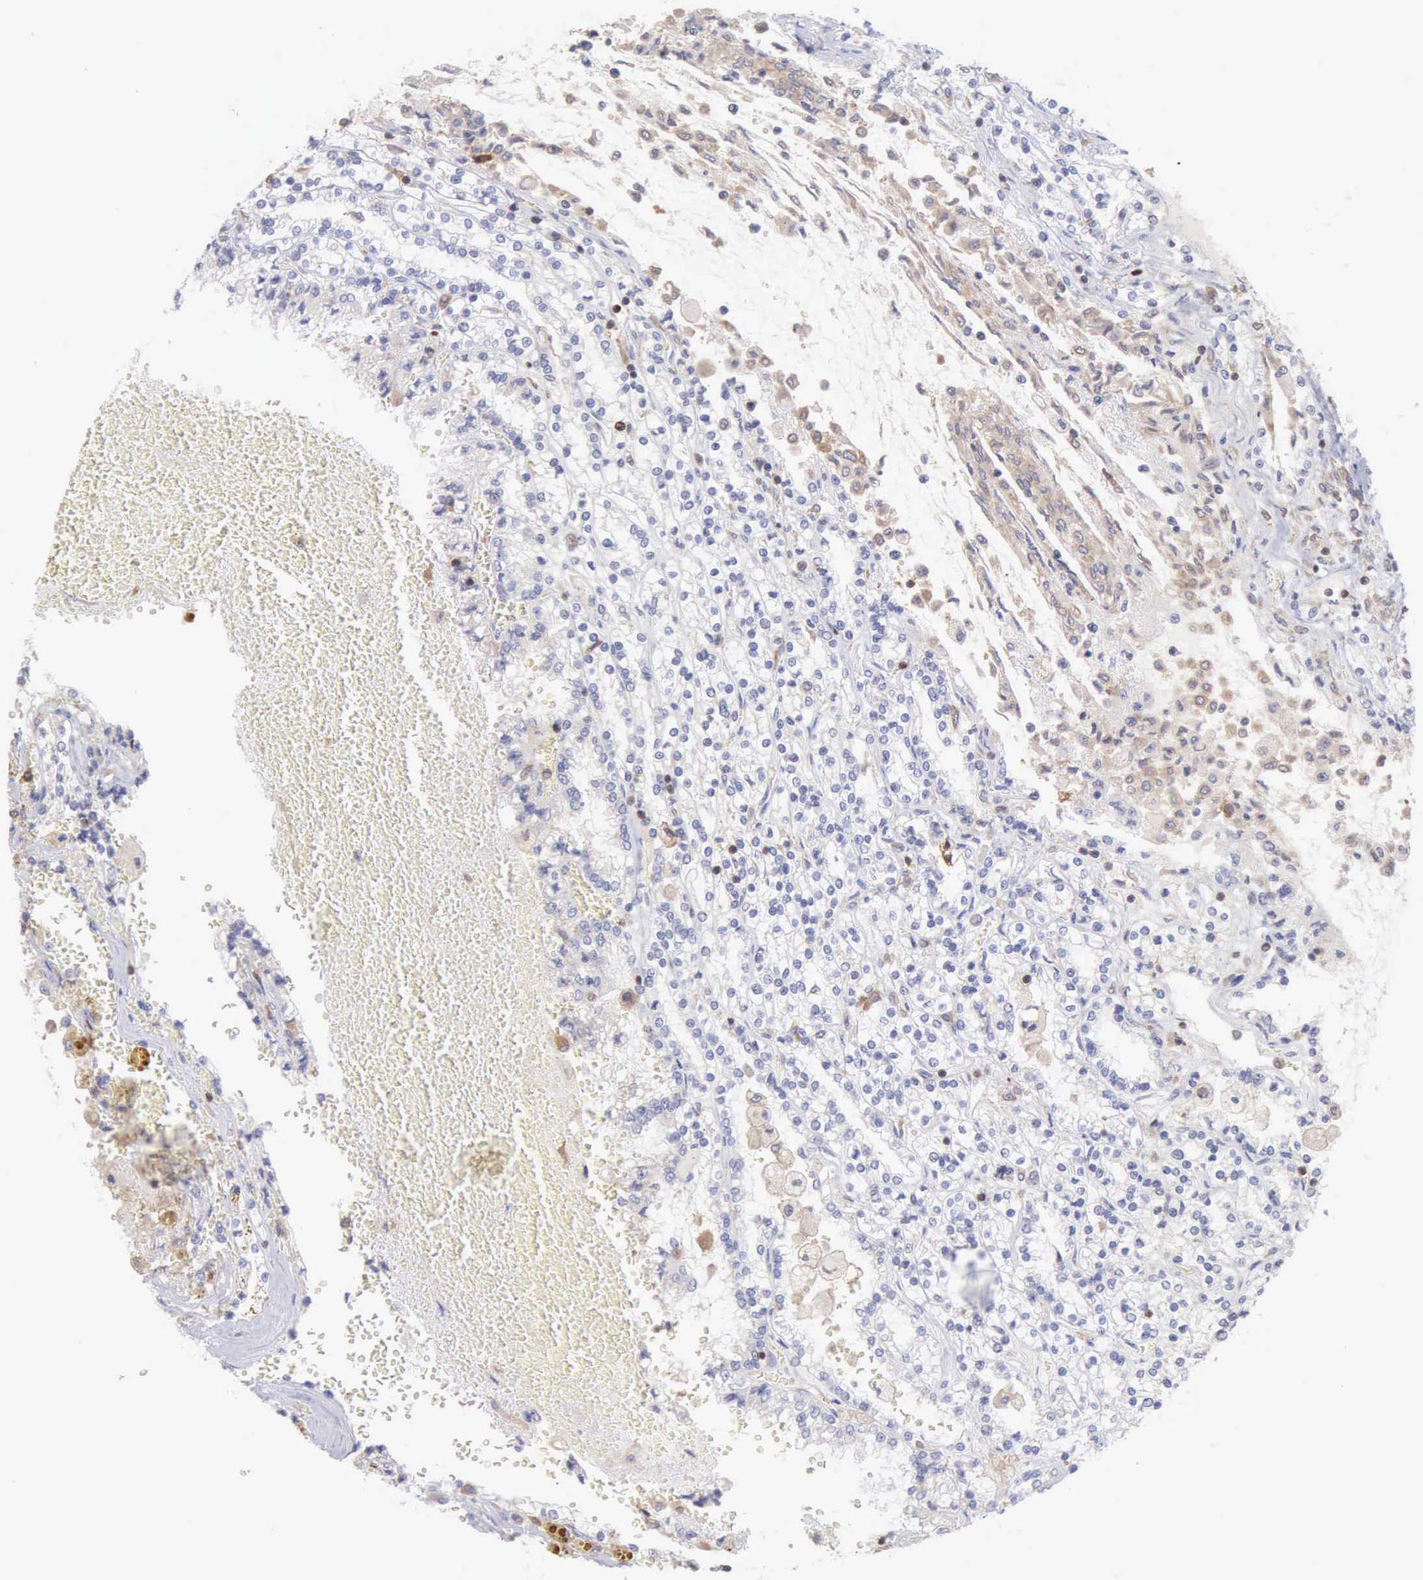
{"staining": {"intensity": "negative", "quantity": "none", "location": "none"}, "tissue": "renal cancer", "cell_type": "Tumor cells", "image_type": "cancer", "snomed": [{"axis": "morphology", "description": "Adenocarcinoma, NOS"}, {"axis": "topography", "description": "Kidney"}], "caption": "Renal adenocarcinoma stained for a protein using immunohistochemistry (IHC) exhibits no positivity tumor cells.", "gene": "SASH3", "patient": {"sex": "female", "age": 56}}